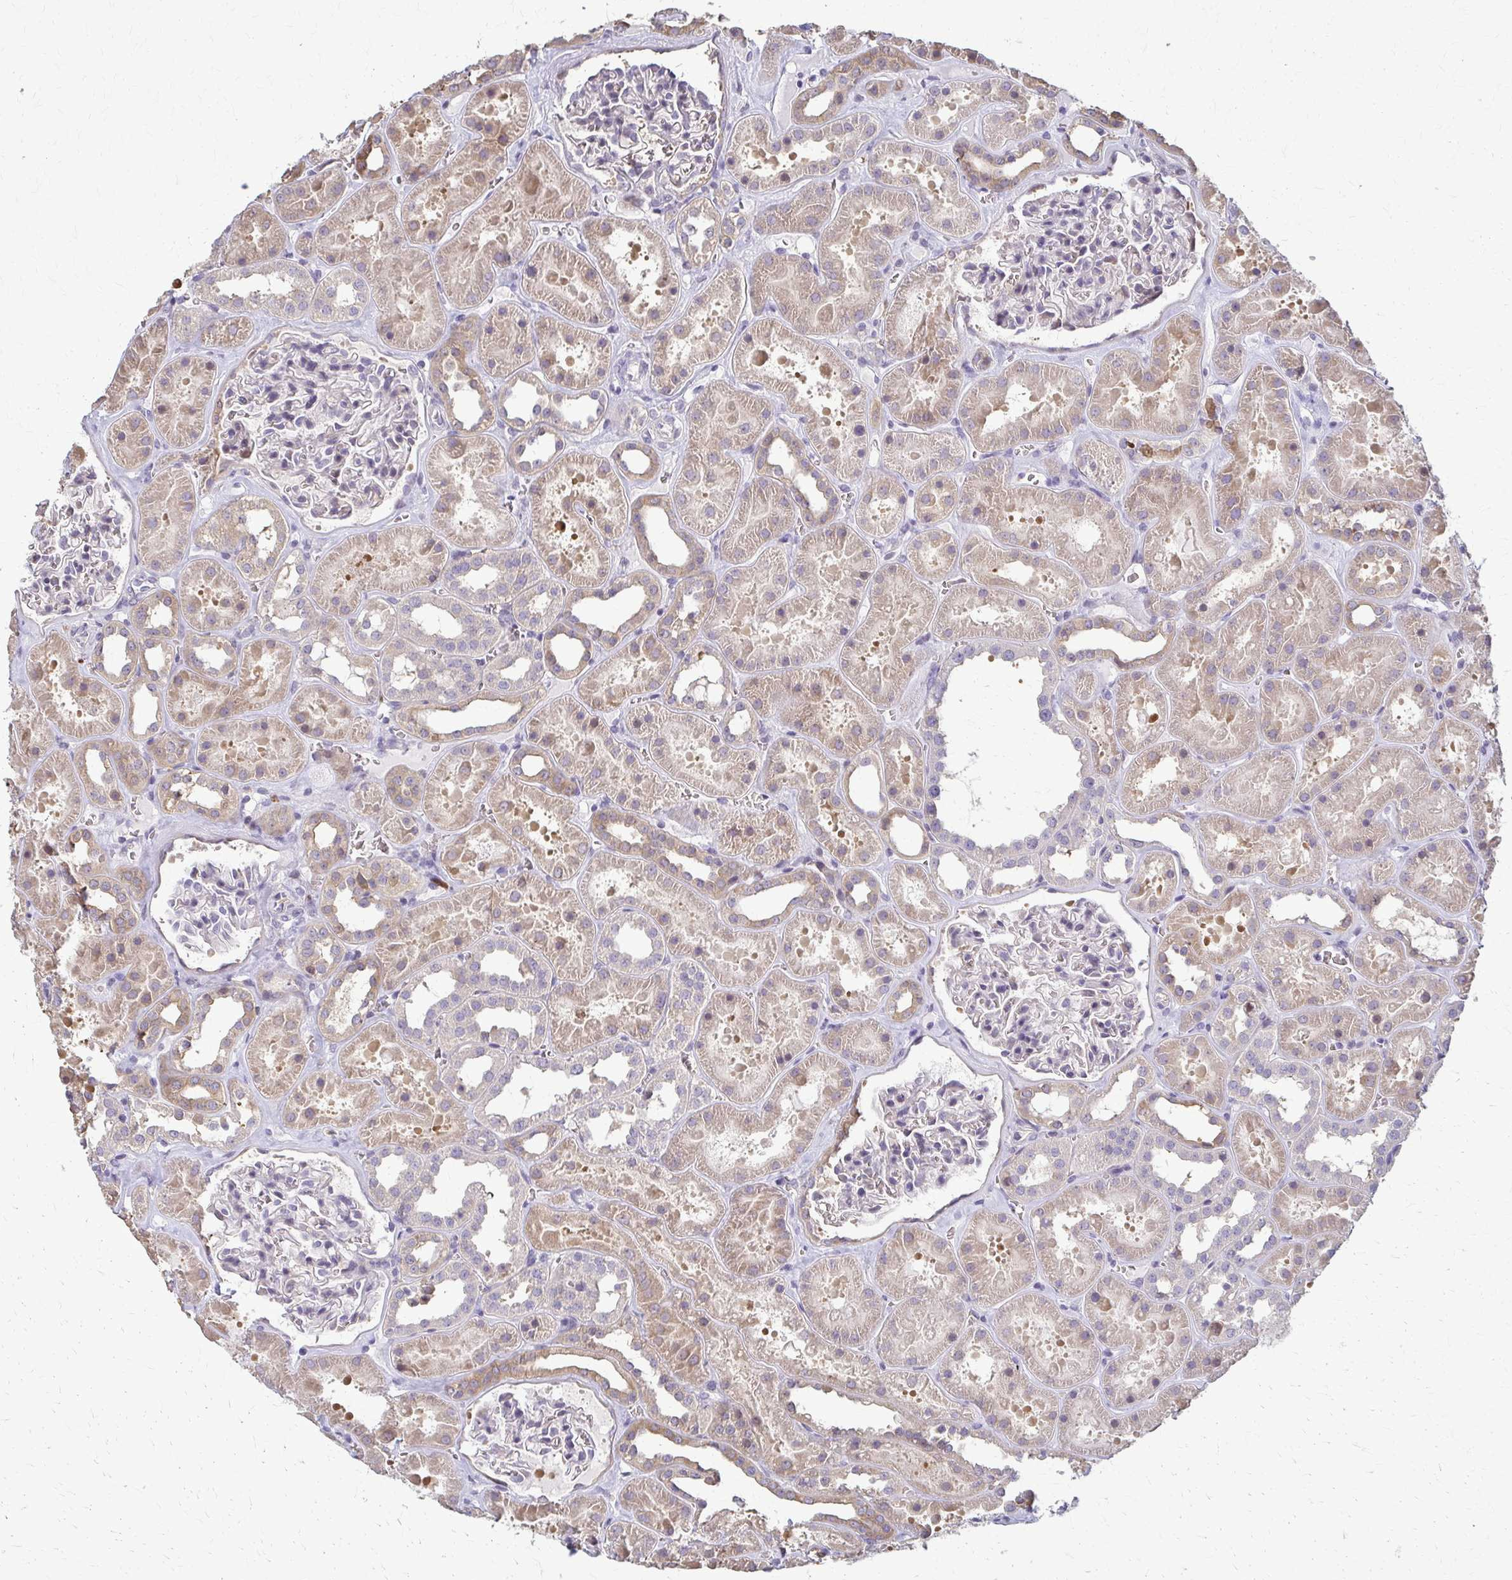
{"staining": {"intensity": "negative", "quantity": "none", "location": "none"}, "tissue": "kidney", "cell_type": "Cells in glomeruli", "image_type": "normal", "snomed": [{"axis": "morphology", "description": "Normal tissue, NOS"}, {"axis": "topography", "description": "Kidney"}], "caption": "DAB immunohistochemical staining of normal human kidney reveals no significant positivity in cells in glomeruli. Nuclei are stained in blue.", "gene": "ZNF34", "patient": {"sex": "female", "age": 41}}